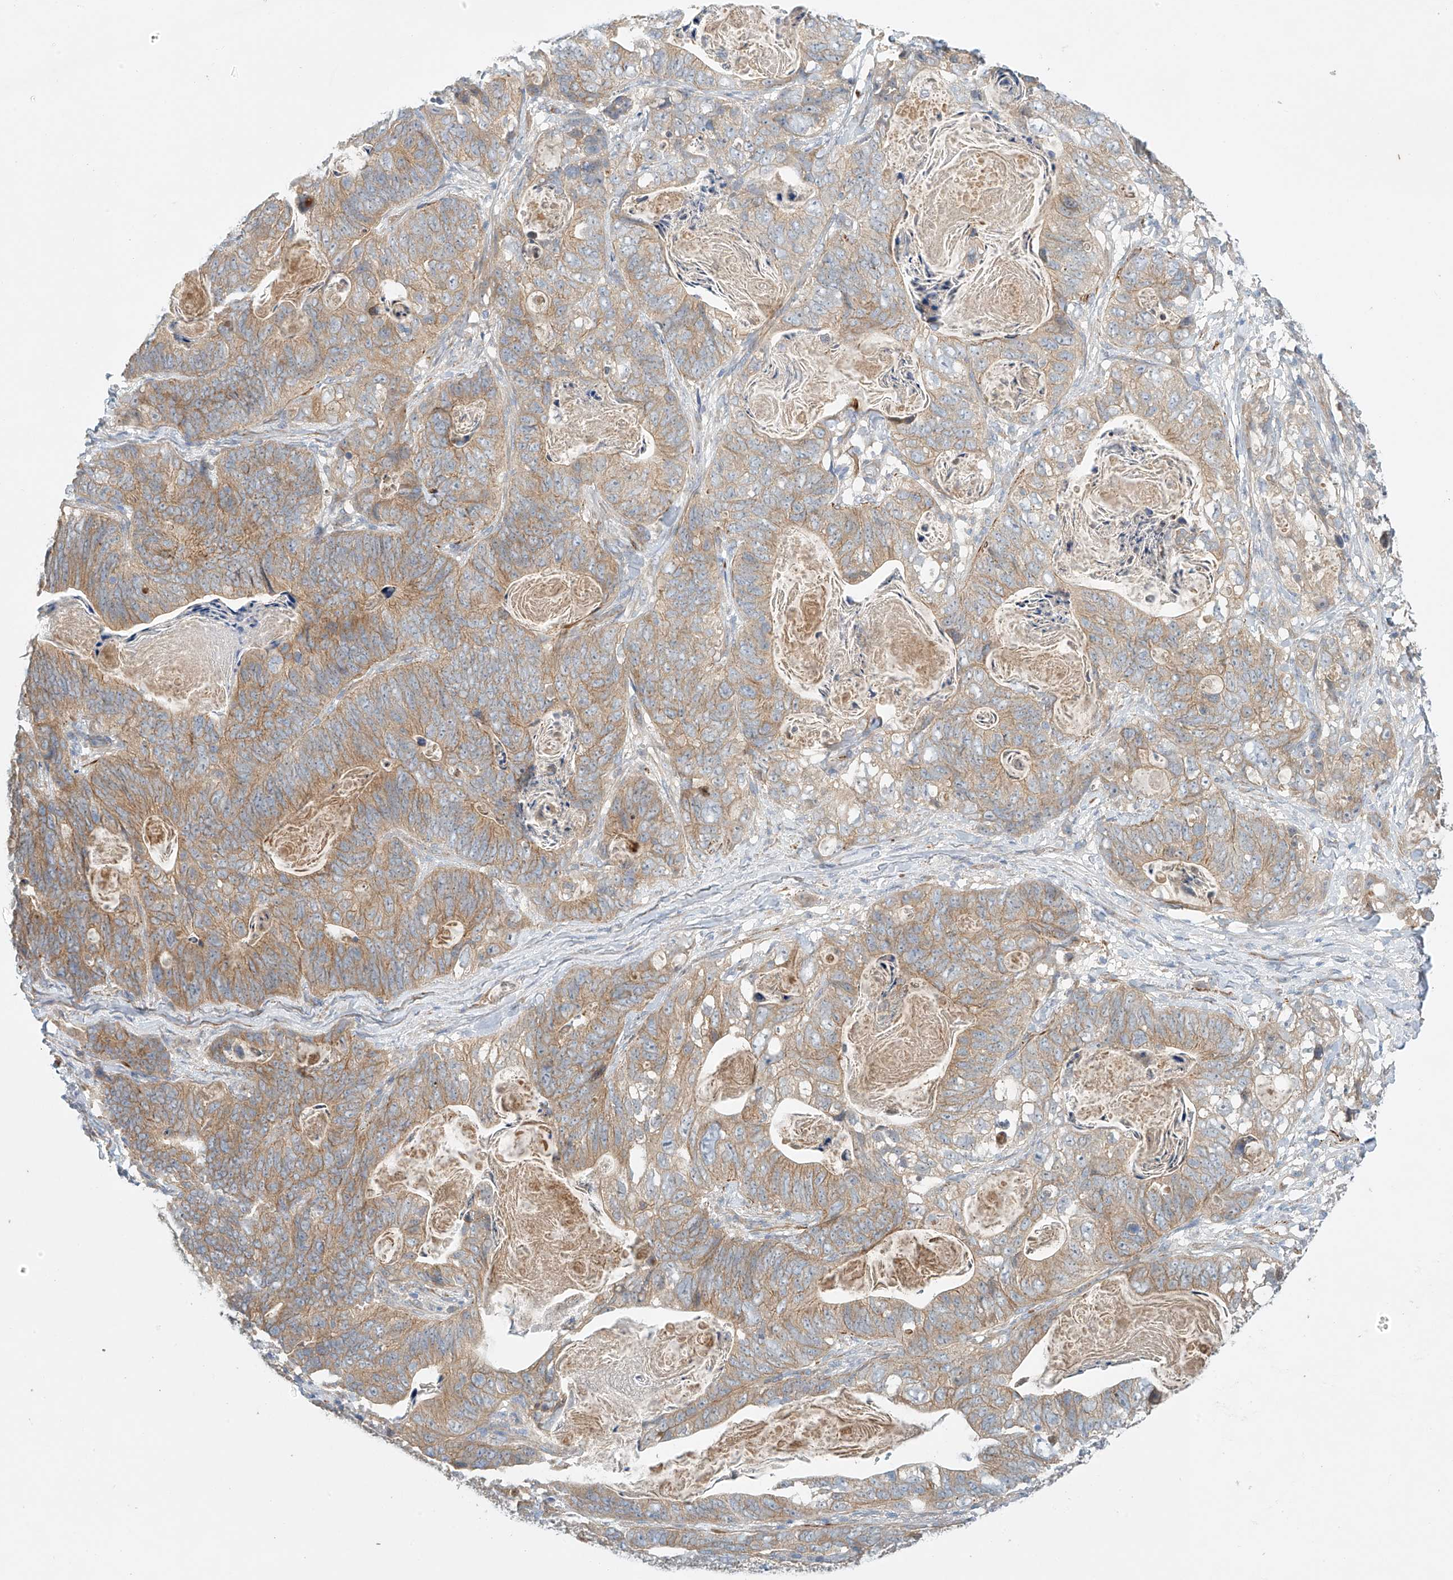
{"staining": {"intensity": "weak", "quantity": ">75%", "location": "cytoplasmic/membranous"}, "tissue": "stomach cancer", "cell_type": "Tumor cells", "image_type": "cancer", "snomed": [{"axis": "morphology", "description": "Normal tissue, NOS"}, {"axis": "morphology", "description": "Adenocarcinoma, NOS"}, {"axis": "topography", "description": "Stomach"}], "caption": "Immunohistochemical staining of stomach cancer (adenocarcinoma) reveals low levels of weak cytoplasmic/membranous protein staining in about >75% of tumor cells.", "gene": "LYRM9", "patient": {"sex": "female", "age": 89}}